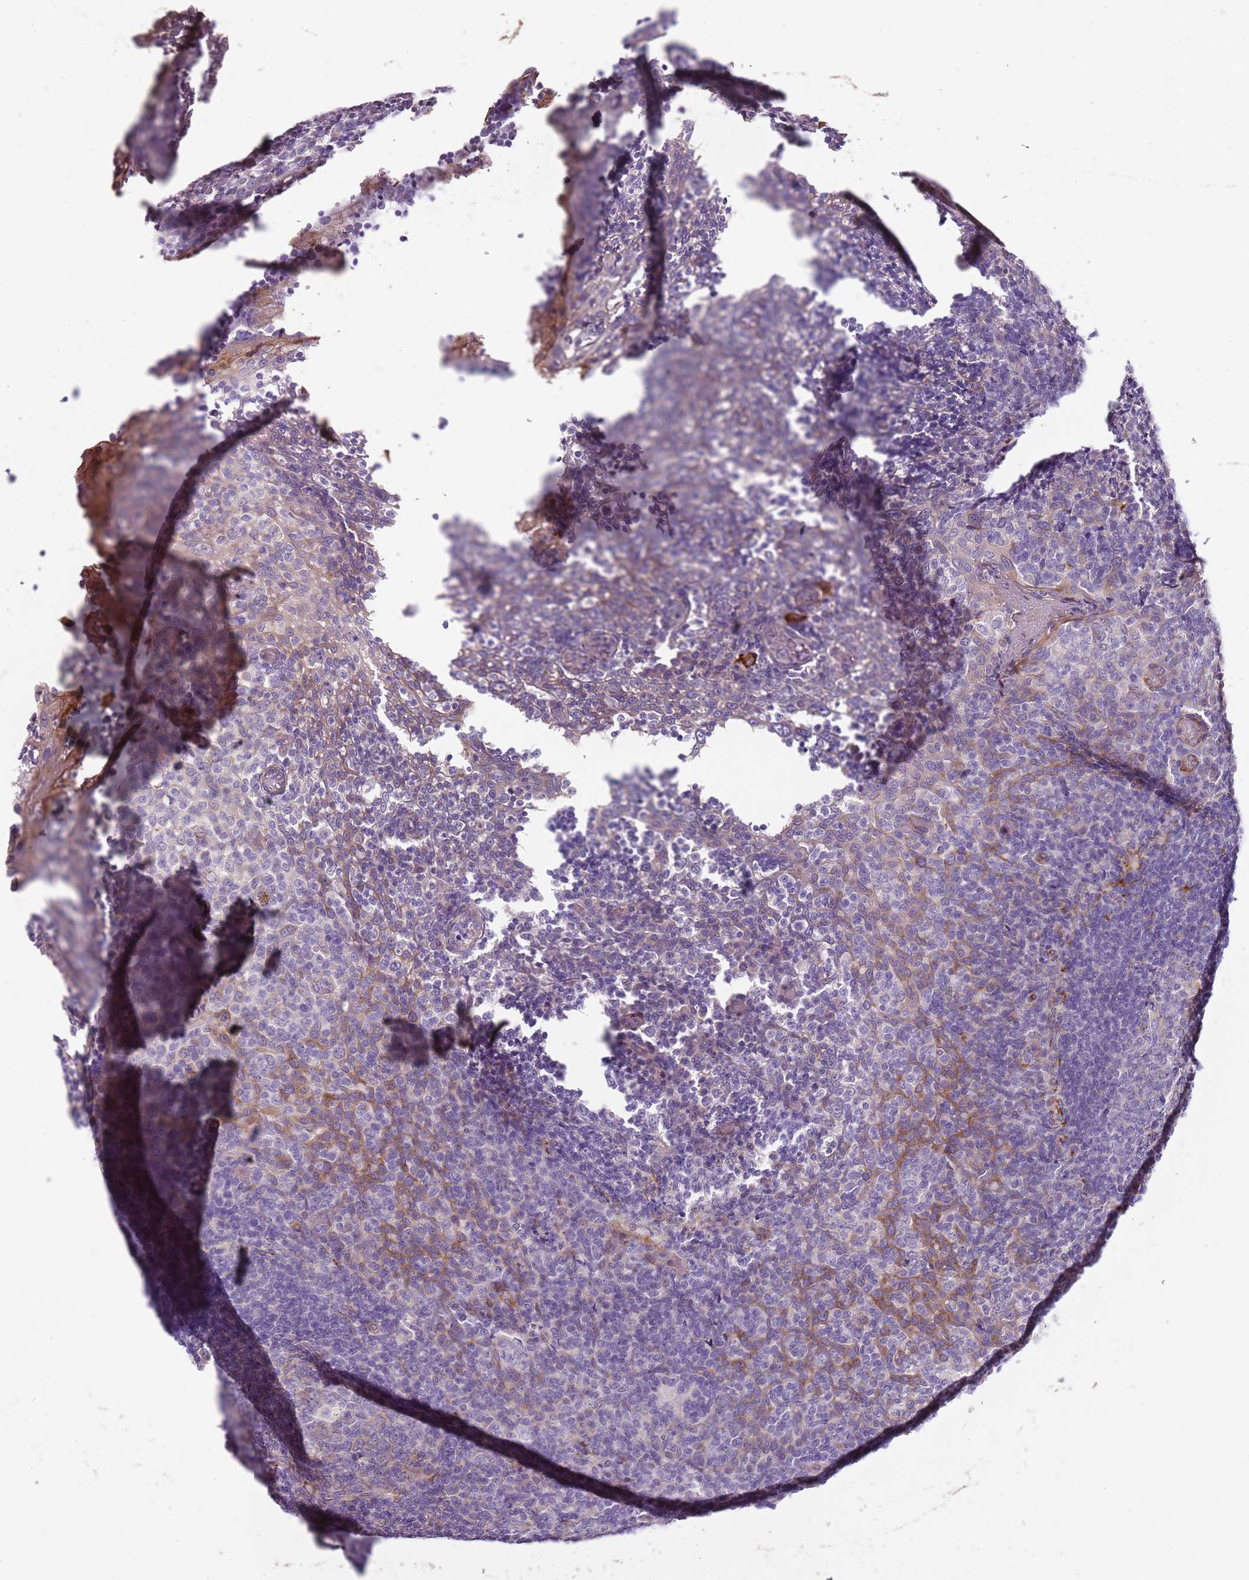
{"staining": {"intensity": "negative", "quantity": "none", "location": "none"}, "tissue": "tonsil", "cell_type": "Germinal center cells", "image_type": "normal", "snomed": [{"axis": "morphology", "description": "Normal tissue, NOS"}, {"axis": "topography", "description": "Tonsil"}], "caption": "Tonsil stained for a protein using IHC demonstrates no staining germinal center cells.", "gene": "ZNF583", "patient": {"sex": "female", "age": 19}}